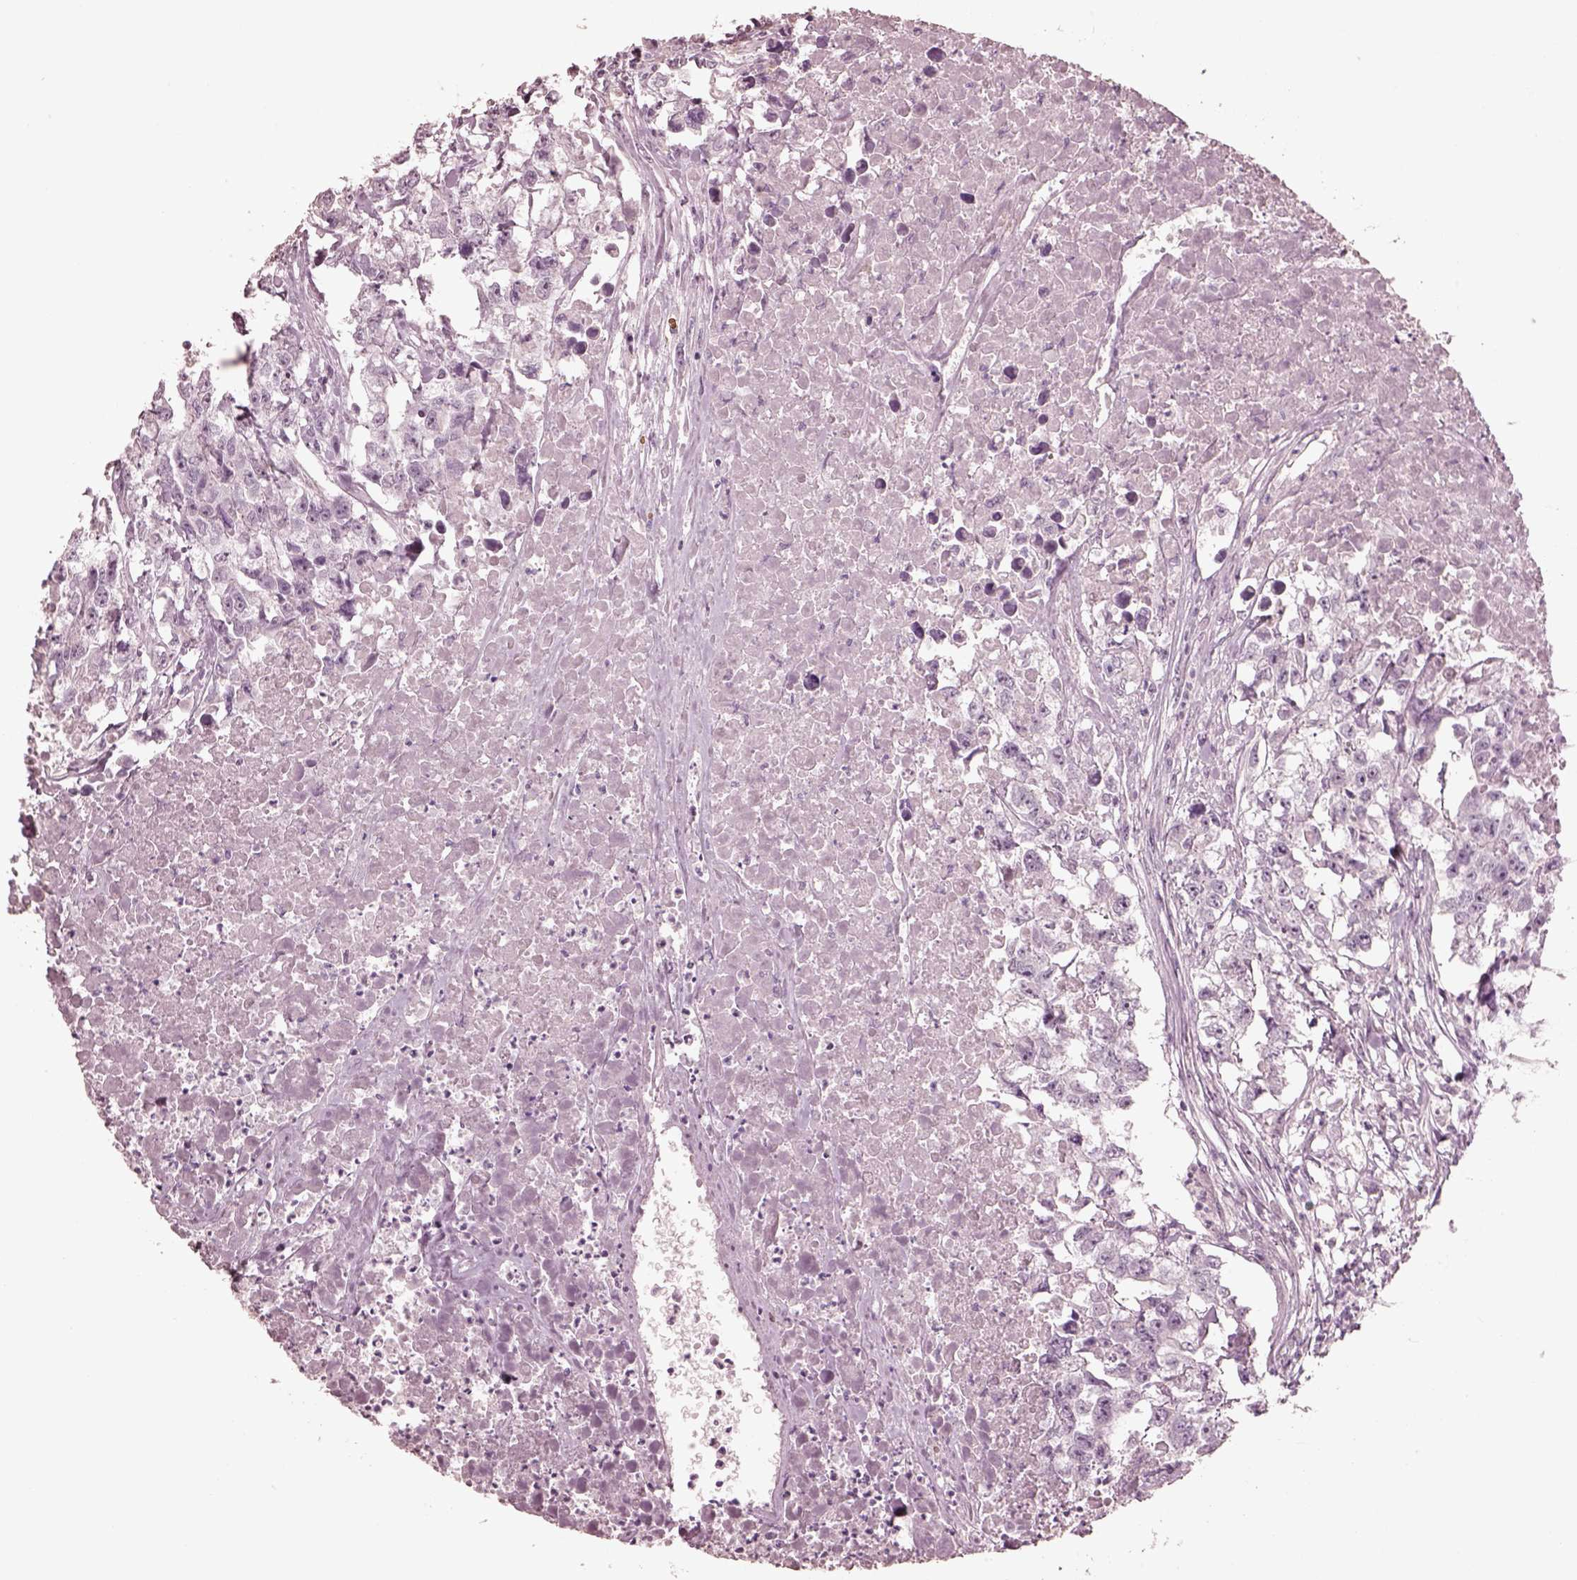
{"staining": {"intensity": "negative", "quantity": "none", "location": "none"}, "tissue": "testis cancer", "cell_type": "Tumor cells", "image_type": "cancer", "snomed": [{"axis": "morphology", "description": "Carcinoma, Embryonal, NOS"}, {"axis": "morphology", "description": "Teratoma, malignant, NOS"}, {"axis": "topography", "description": "Testis"}], "caption": "Testis embryonal carcinoma stained for a protein using IHC displays no staining tumor cells.", "gene": "PDCD1", "patient": {"sex": "male", "age": 44}}